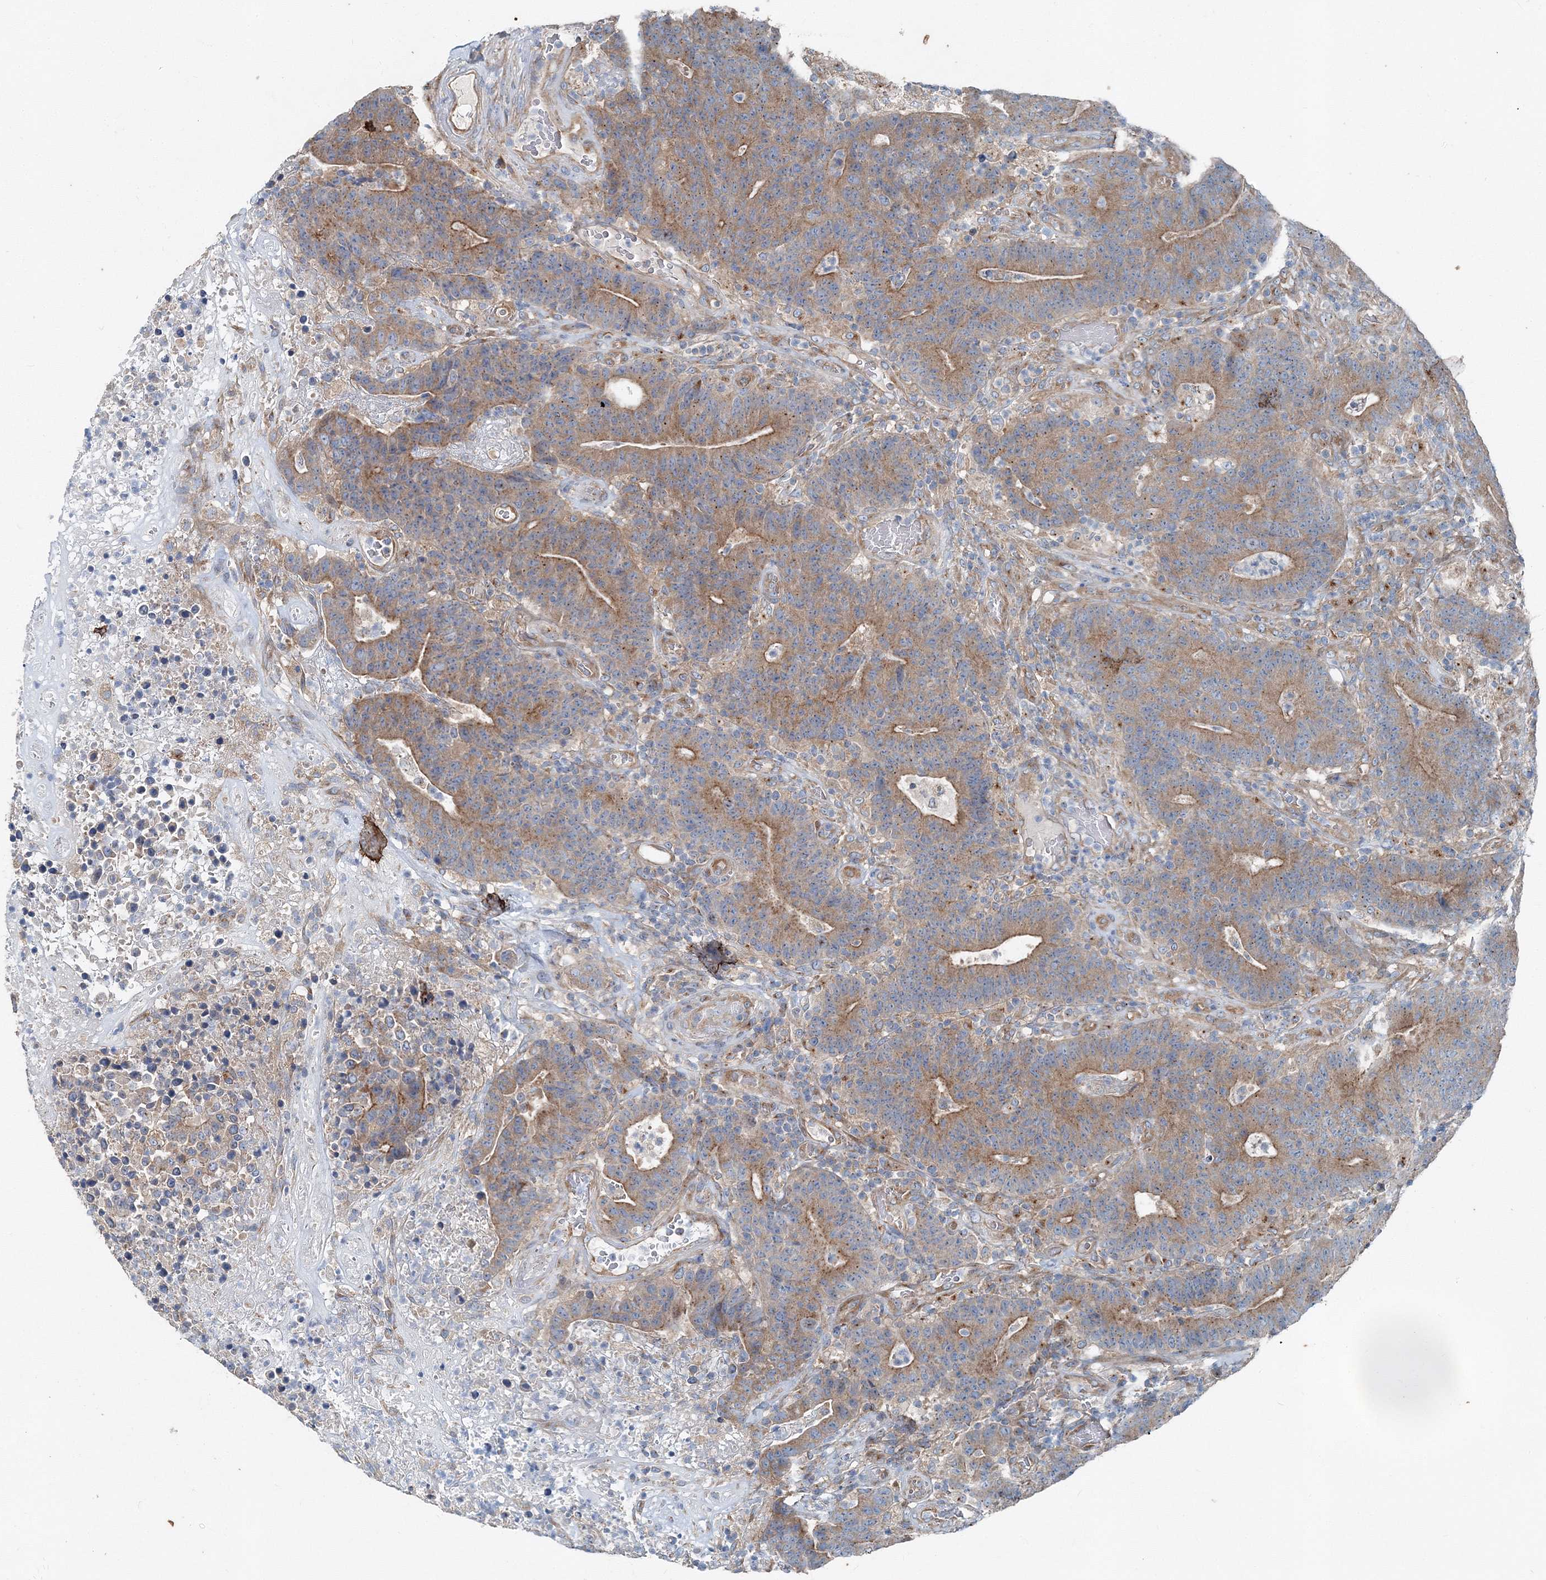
{"staining": {"intensity": "moderate", "quantity": ">75%", "location": "cytoplasmic/membranous"}, "tissue": "colorectal cancer", "cell_type": "Tumor cells", "image_type": "cancer", "snomed": [{"axis": "morphology", "description": "Normal tissue, NOS"}, {"axis": "morphology", "description": "Adenocarcinoma, NOS"}, {"axis": "topography", "description": "Colon"}], "caption": "This micrograph reveals immunohistochemistry staining of human colorectal adenocarcinoma, with medium moderate cytoplasmic/membranous expression in approximately >75% of tumor cells.", "gene": "MPHOSPH9", "patient": {"sex": "female", "age": 75}}